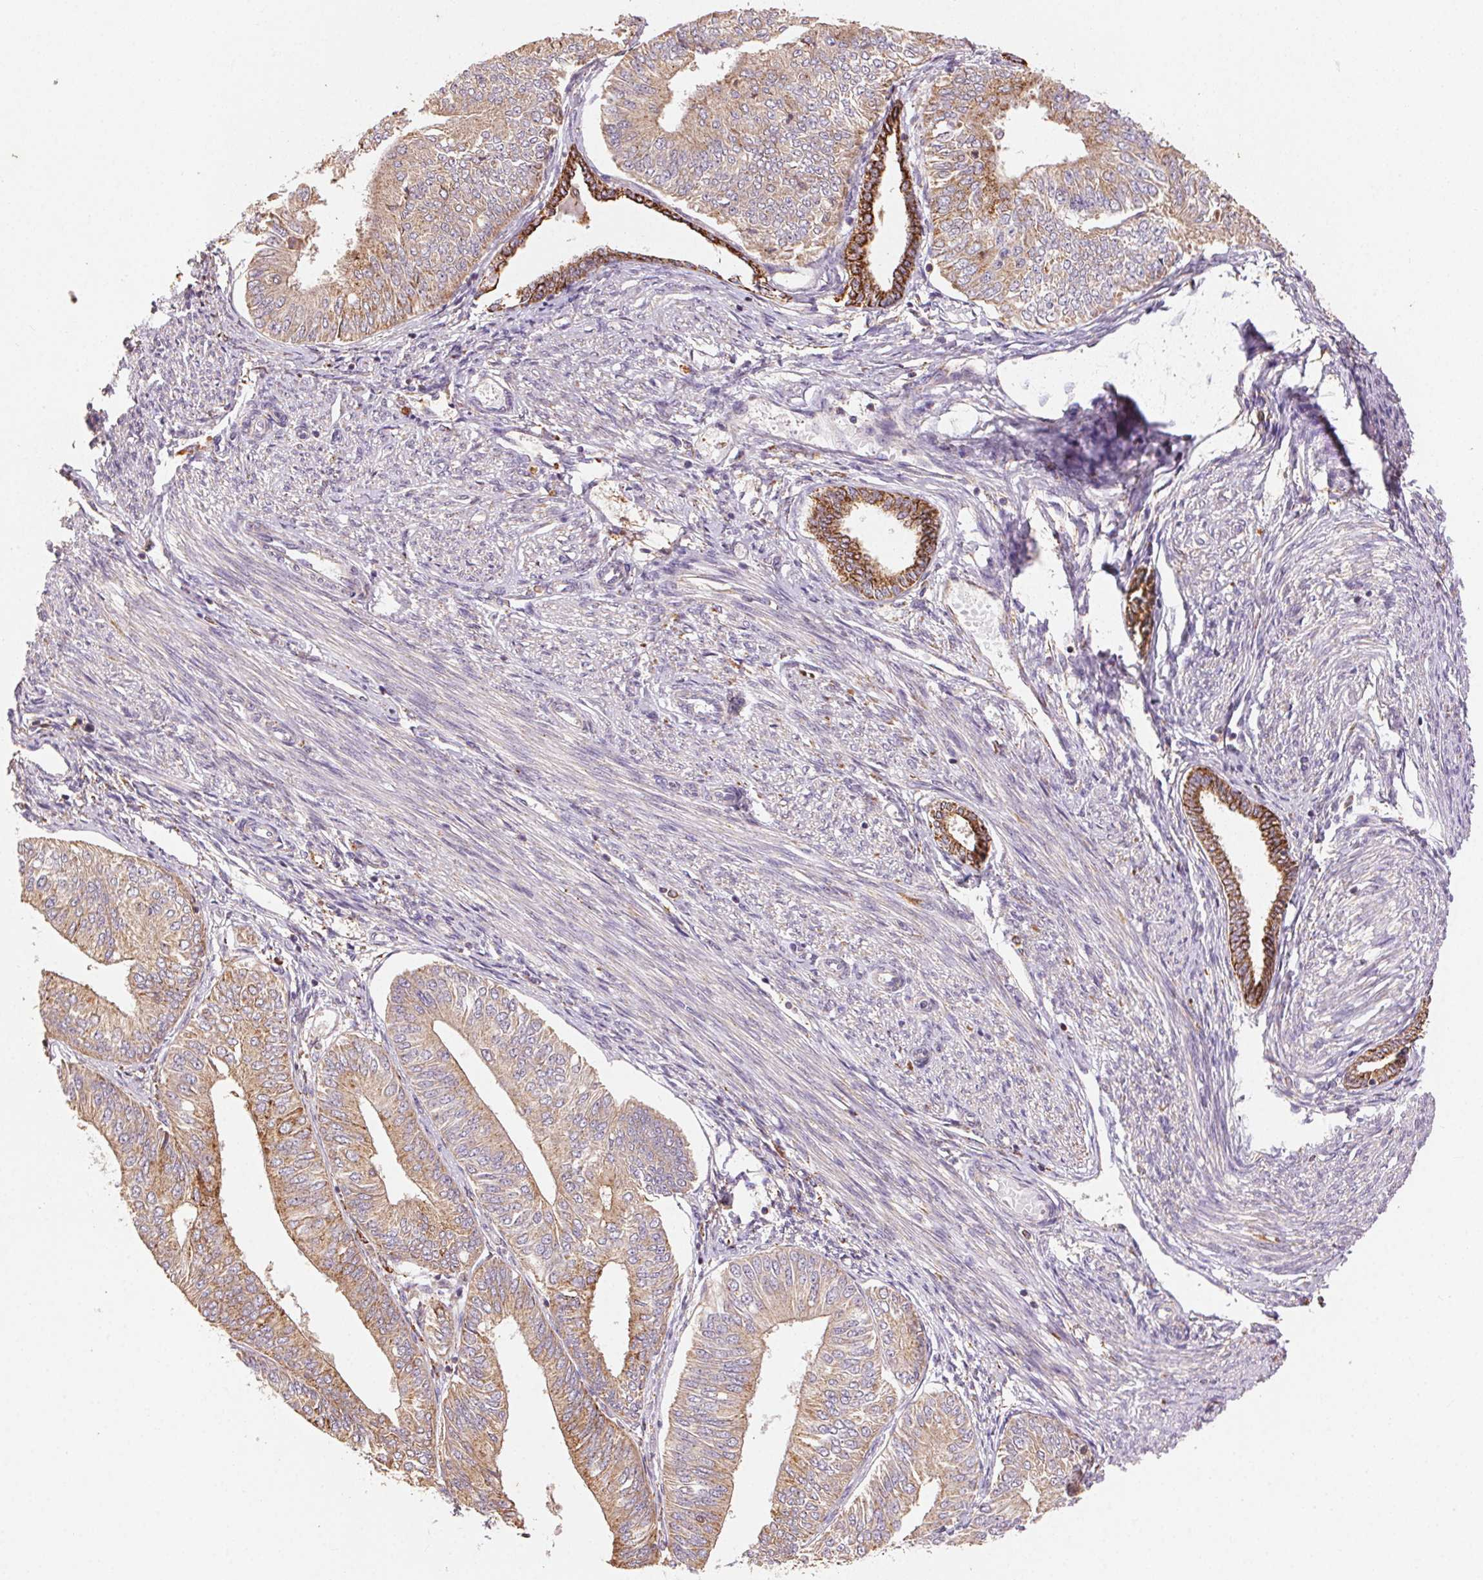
{"staining": {"intensity": "weak", "quantity": ">75%", "location": "cytoplasmic/membranous"}, "tissue": "endometrial cancer", "cell_type": "Tumor cells", "image_type": "cancer", "snomed": [{"axis": "morphology", "description": "Adenocarcinoma, NOS"}, {"axis": "topography", "description": "Endometrium"}], "caption": "This histopathology image reveals IHC staining of endometrial cancer (adenocarcinoma), with low weak cytoplasmic/membranous expression in approximately >75% of tumor cells.", "gene": "FNBP1L", "patient": {"sex": "female", "age": 58}}